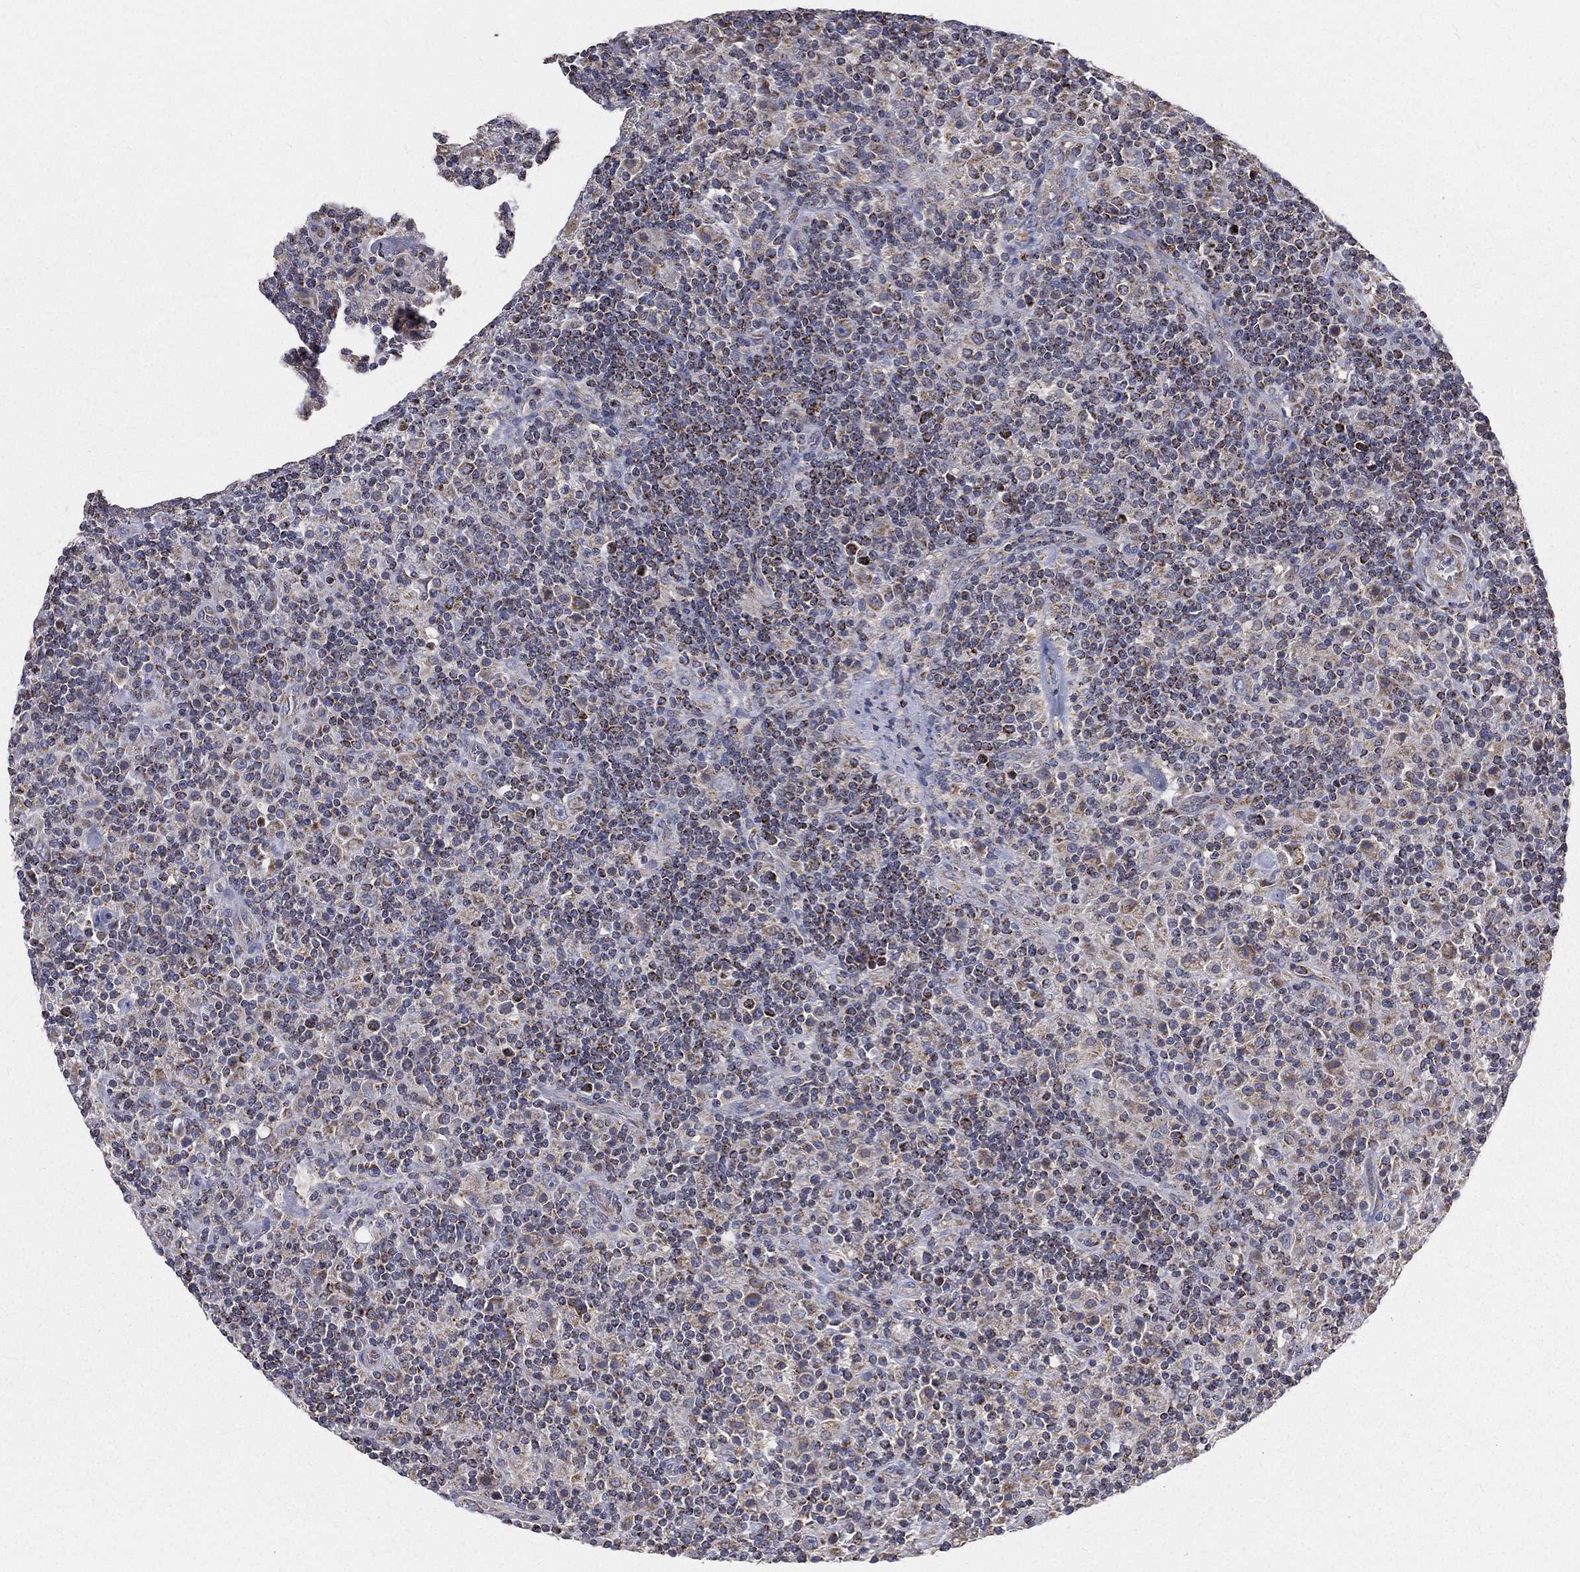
{"staining": {"intensity": "moderate", "quantity": "25%-75%", "location": "cytoplasmic/membranous"}, "tissue": "lymphoma", "cell_type": "Tumor cells", "image_type": "cancer", "snomed": [{"axis": "morphology", "description": "Hodgkin's disease, NOS"}, {"axis": "topography", "description": "Lymph node"}], "caption": "Immunohistochemical staining of human lymphoma exhibits moderate cytoplasmic/membranous protein staining in approximately 25%-75% of tumor cells. (Brightfield microscopy of DAB IHC at high magnification).", "gene": "HADH", "patient": {"sex": "male", "age": 70}}